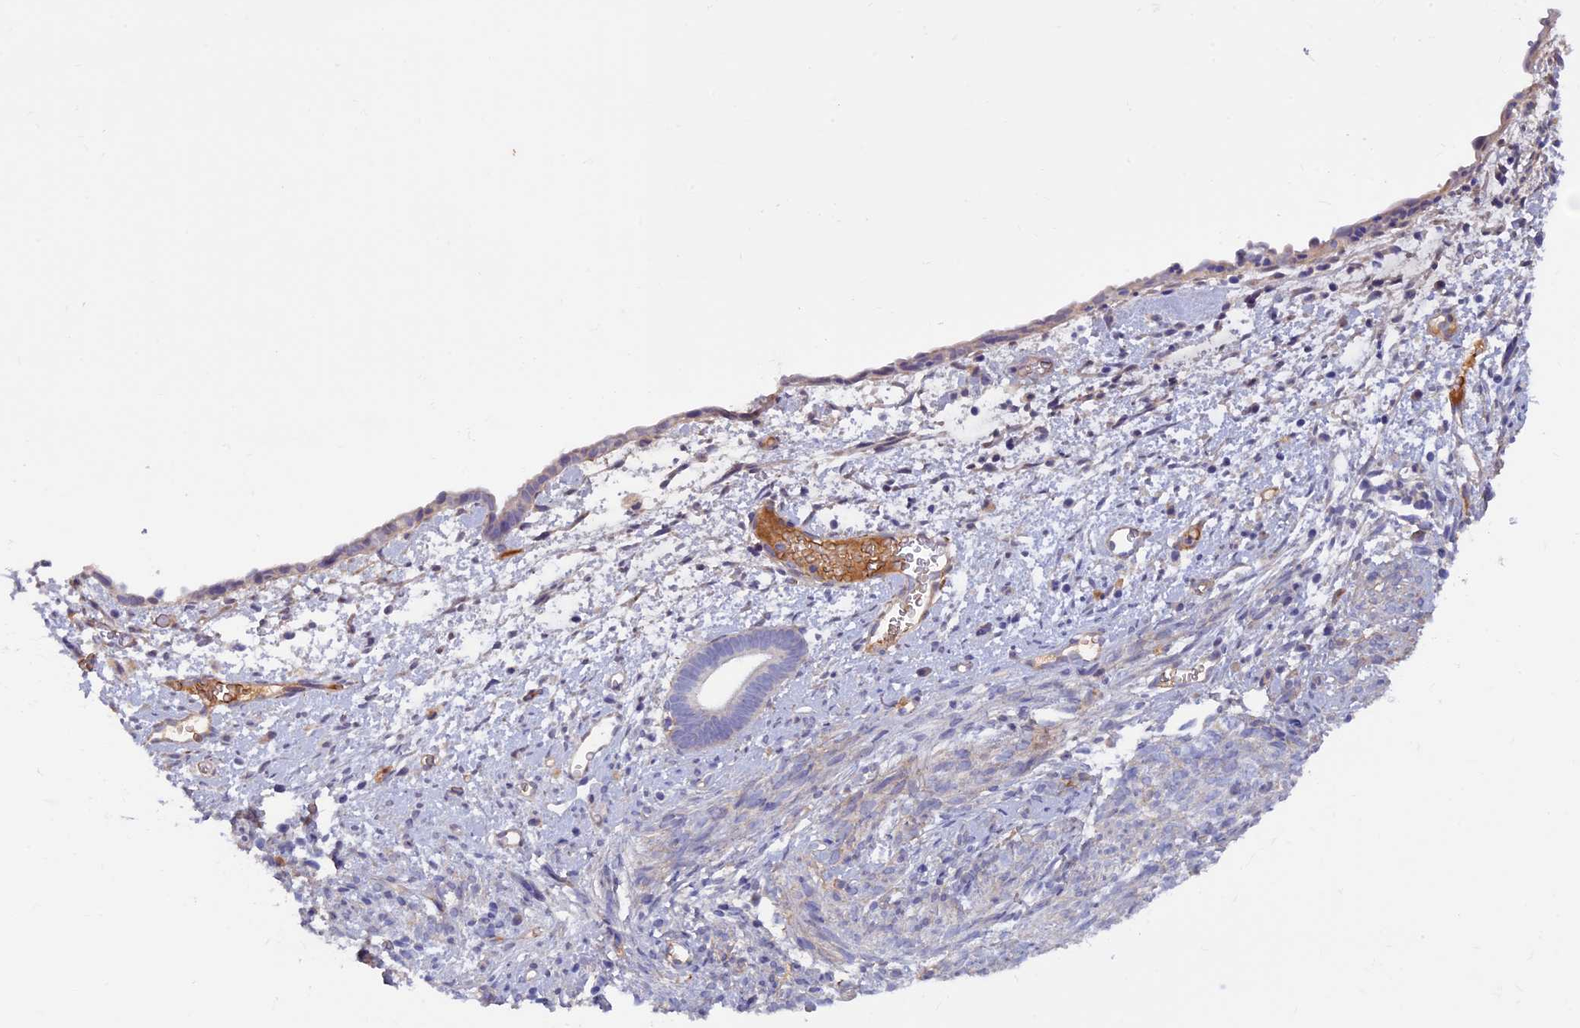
{"staining": {"intensity": "negative", "quantity": "none", "location": "none"}, "tissue": "endometrium", "cell_type": "Cells in endometrial stroma", "image_type": "normal", "snomed": [{"axis": "morphology", "description": "Normal tissue, NOS"}, {"axis": "morphology", "description": "Adenocarcinoma, NOS"}, {"axis": "topography", "description": "Endometrium"}], "caption": "Benign endometrium was stained to show a protein in brown. There is no significant staining in cells in endometrial stroma. (Stains: DAB immunohistochemistry with hematoxylin counter stain, Microscopy: brightfield microscopy at high magnification).", "gene": "COL4A3", "patient": {"sex": "female", "age": 57}}